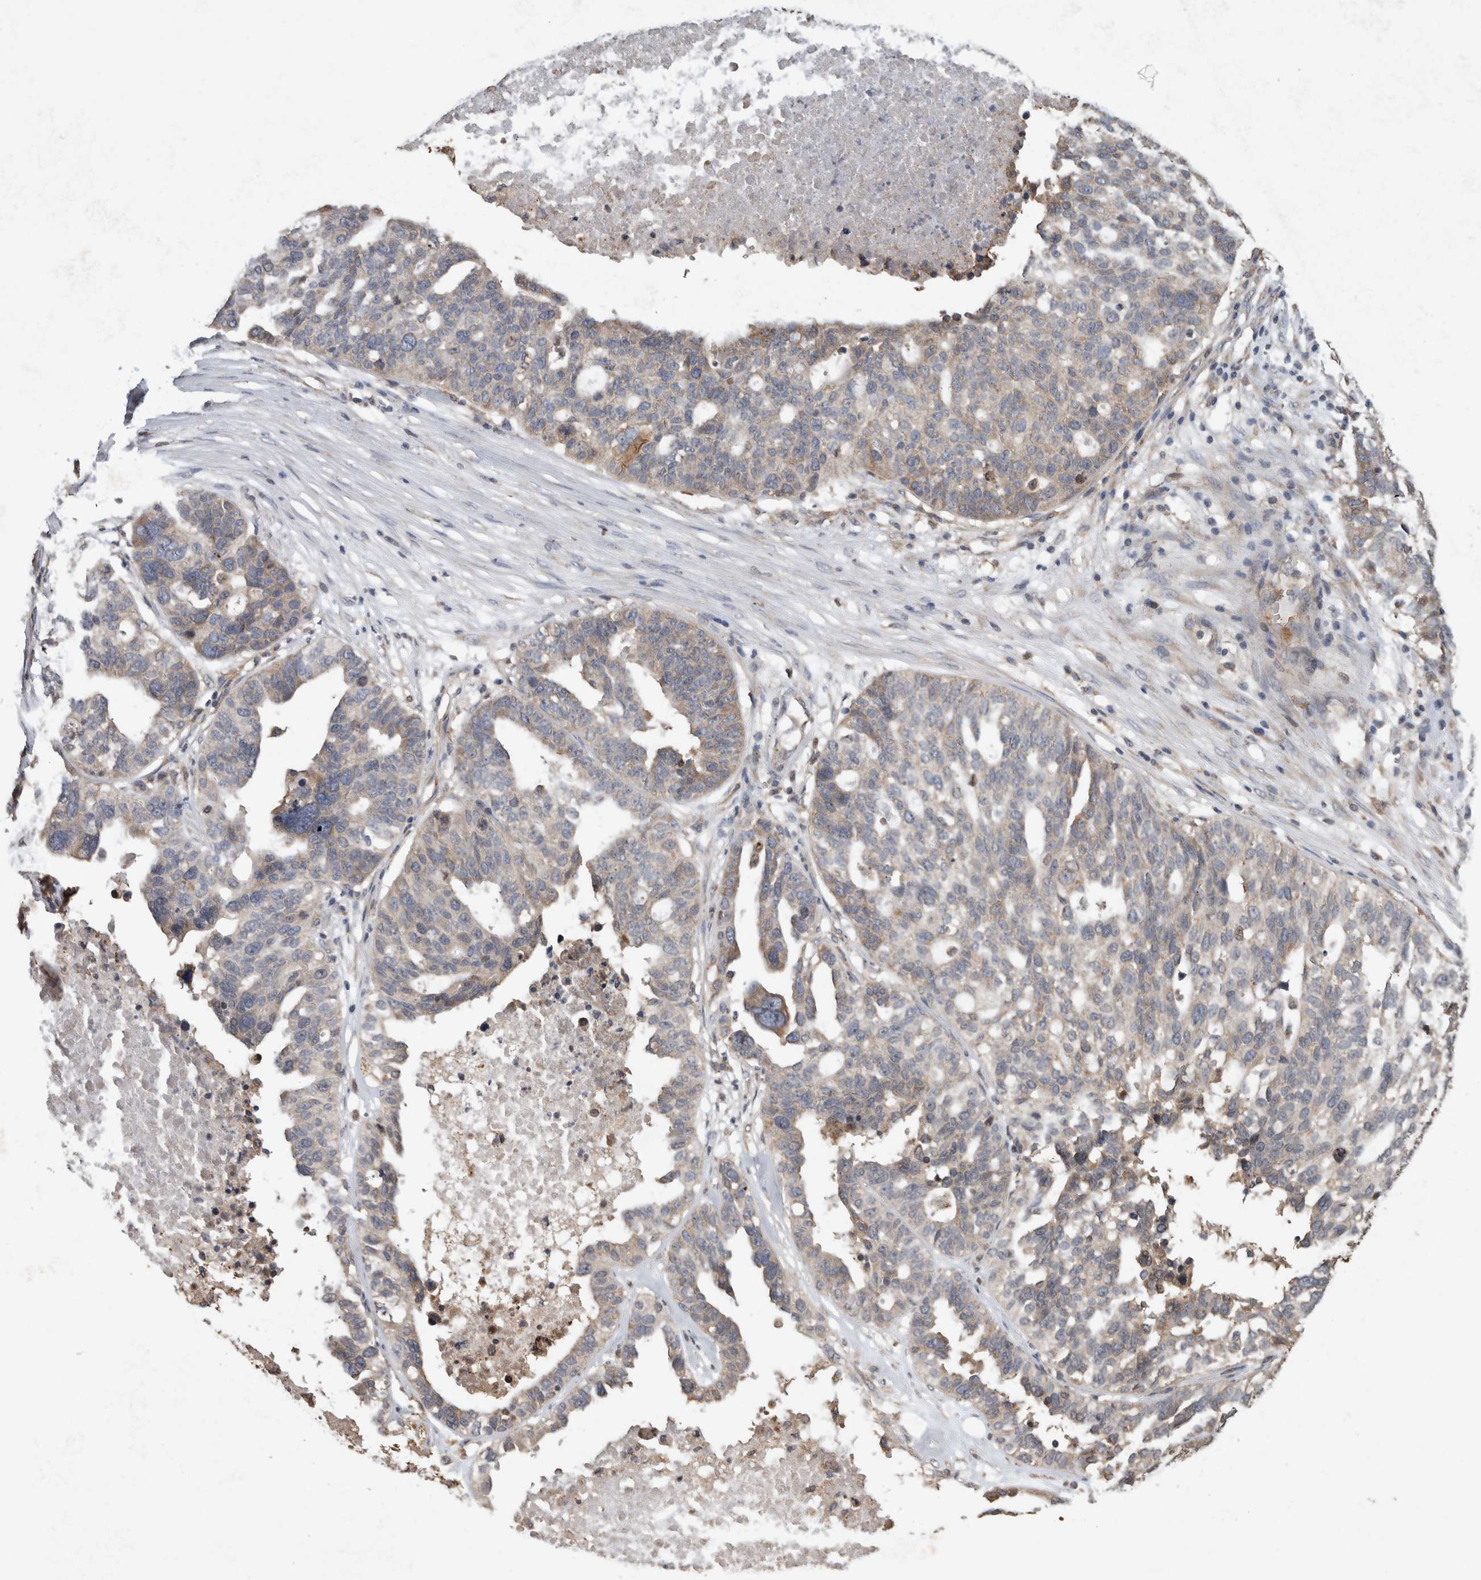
{"staining": {"intensity": "weak", "quantity": "25%-75%", "location": "cytoplasmic/membranous"}, "tissue": "ovarian cancer", "cell_type": "Tumor cells", "image_type": "cancer", "snomed": [{"axis": "morphology", "description": "Cystadenocarcinoma, serous, NOS"}, {"axis": "topography", "description": "Ovary"}], "caption": "Serous cystadenocarcinoma (ovarian) stained with DAB (3,3'-diaminobenzidine) IHC demonstrates low levels of weak cytoplasmic/membranous staining in approximately 25%-75% of tumor cells.", "gene": "ADGRL3", "patient": {"sex": "female", "age": 59}}